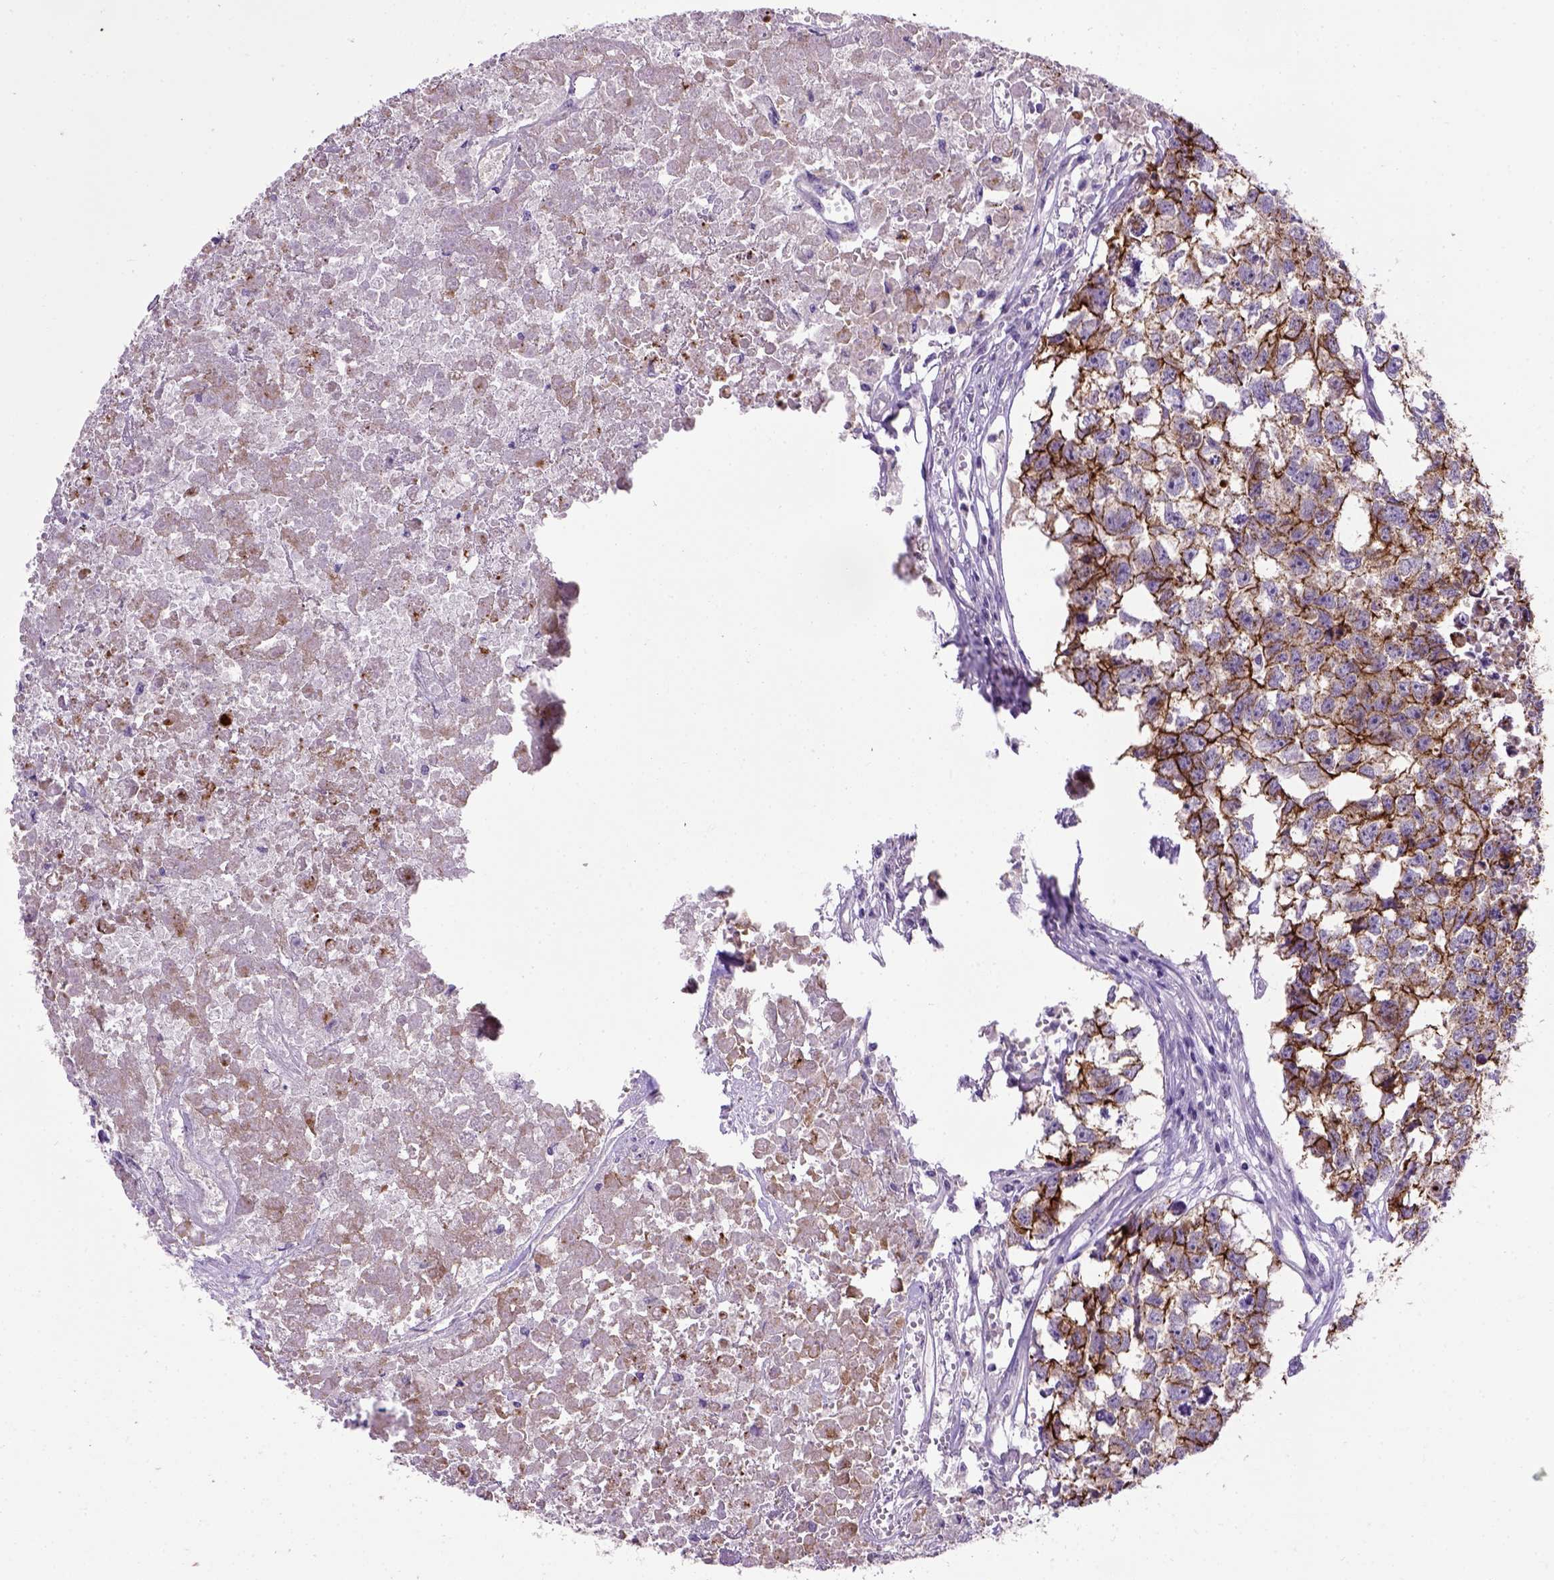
{"staining": {"intensity": "strong", "quantity": ">75%", "location": "cytoplasmic/membranous"}, "tissue": "testis cancer", "cell_type": "Tumor cells", "image_type": "cancer", "snomed": [{"axis": "morphology", "description": "Carcinoma, Embryonal, NOS"}, {"axis": "morphology", "description": "Teratoma, malignant, NOS"}, {"axis": "topography", "description": "Testis"}], "caption": "High-power microscopy captured an immunohistochemistry micrograph of testis embryonal carcinoma, revealing strong cytoplasmic/membranous staining in about >75% of tumor cells.", "gene": "CDH1", "patient": {"sex": "male", "age": 44}}